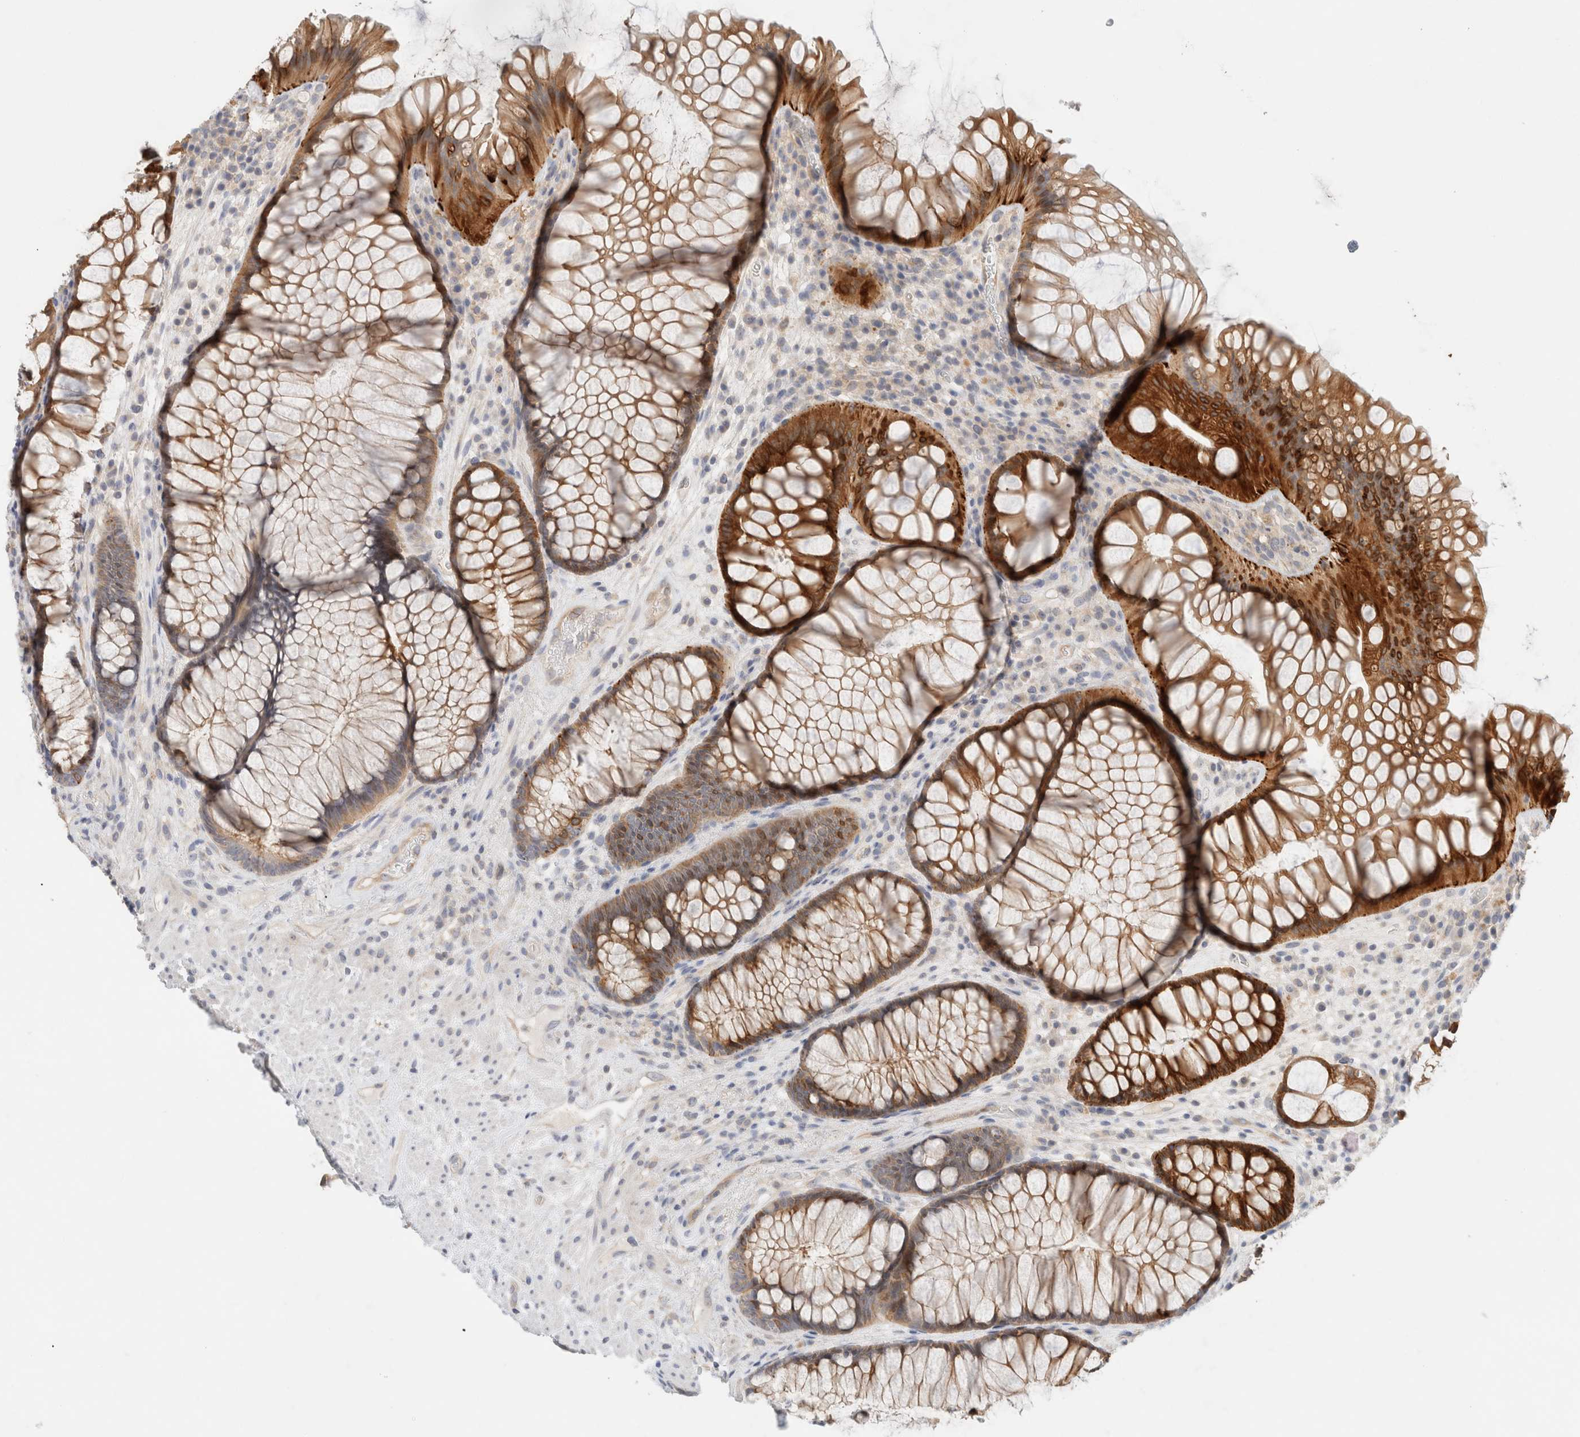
{"staining": {"intensity": "strong", "quantity": "25%-75%", "location": "cytoplasmic/membranous"}, "tissue": "rectum", "cell_type": "Glandular cells", "image_type": "normal", "snomed": [{"axis": "morphology", "description": "Normal tissue, NOS"}, {"axis": "topography", "description": "Rectum"}], "caption": "The image demonstrates staining of normal rectum, revealing strong cytoplasmic/membranous protein expression (brown color) within glandular cells.", "gene": "SDR16C5", "patient": {"sex": "male", "age": 51}}